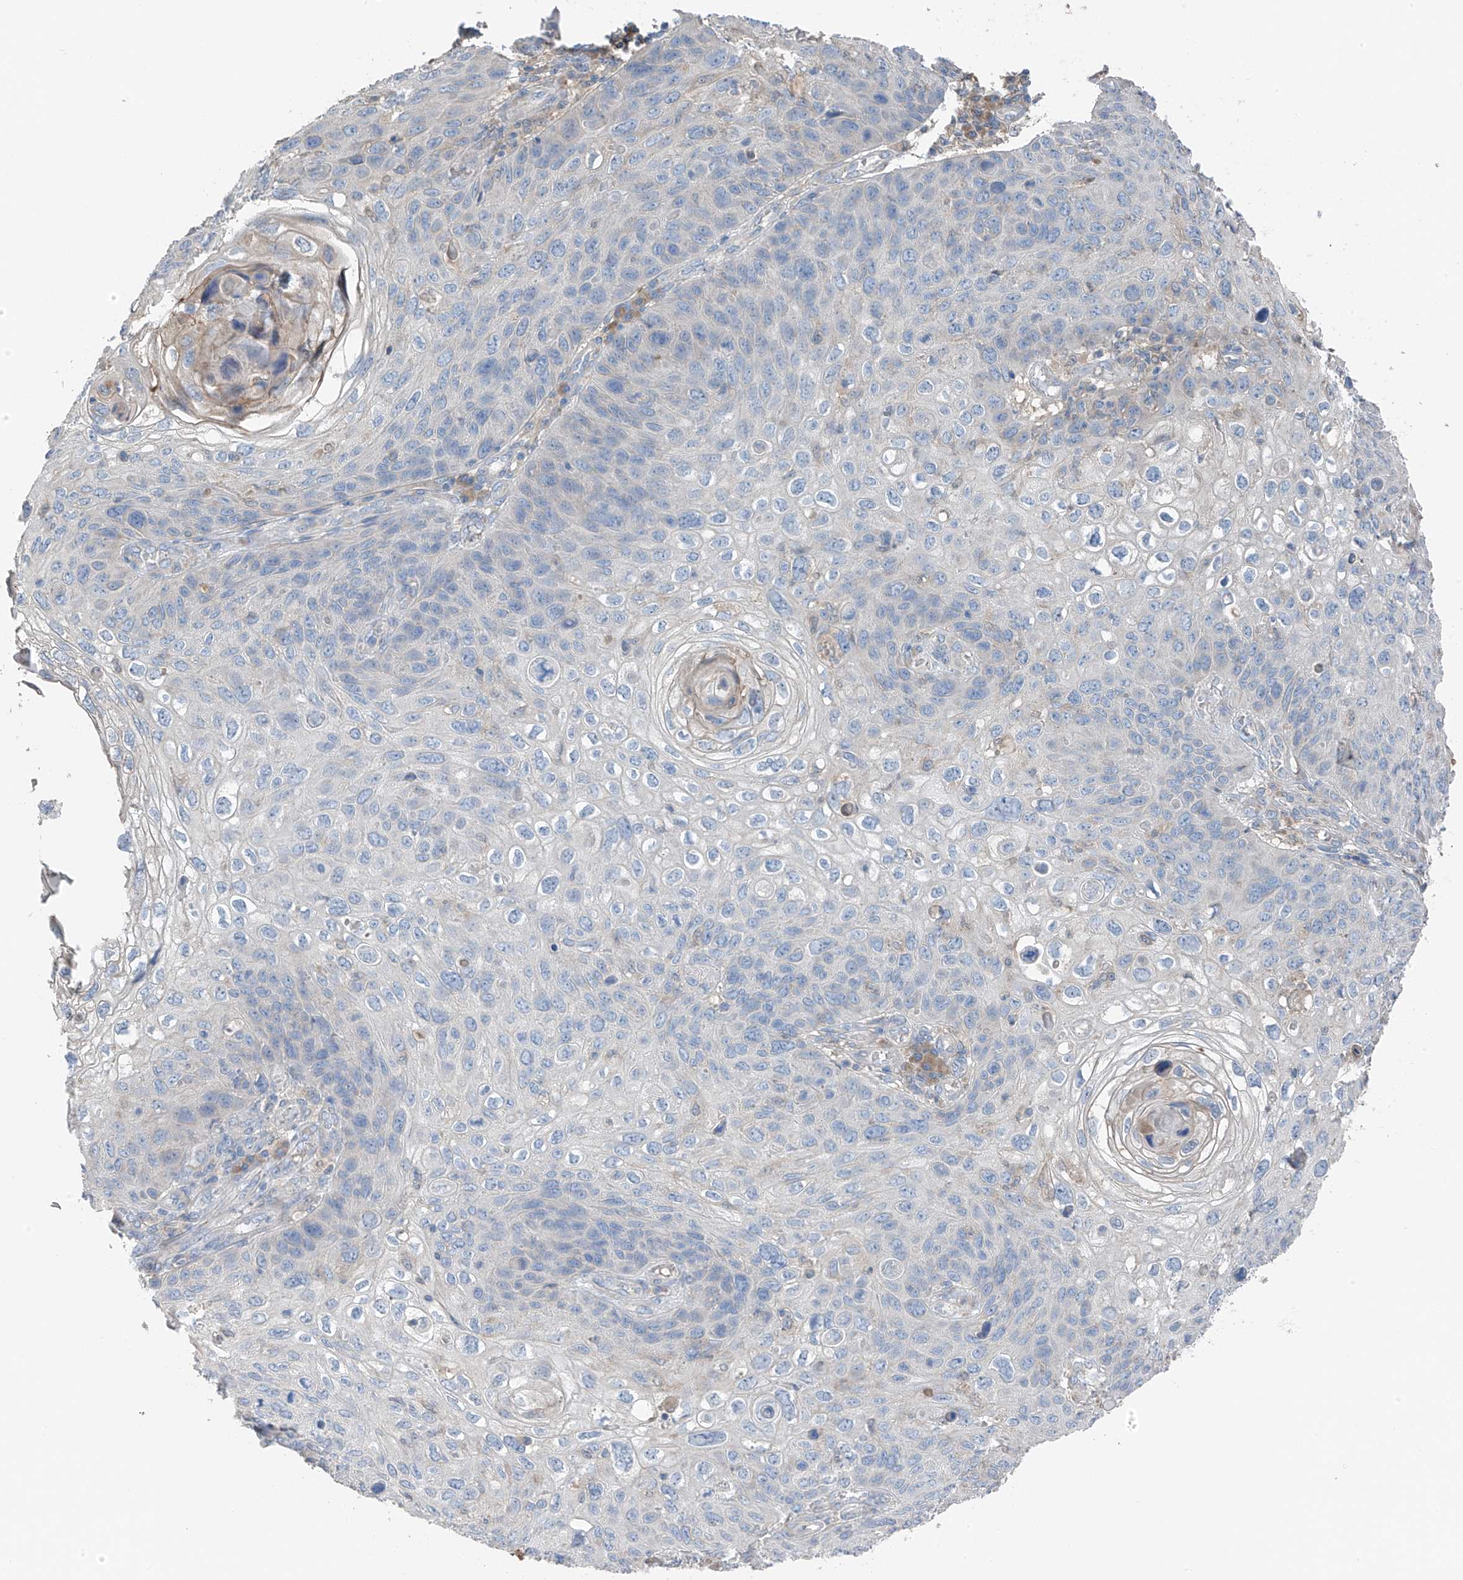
{"staining": {"intensity": "negative", "quantity": "none", "location": "none"}, "tissue": "skin cancer", "cell_type": "Tumor cells", "image_type": "cancer", "snomed": [{"axis": "morphology", "description": "Squamous cell carcinoma, NOS"}, {"axis": "topography", "description": "Skin"}], "caption": "The immunohistochemistry histopathology image has no significant expression in tumor cells of skin squamous cell carcinoma tissue. (Stains: DAB (3,3'-diaminobenzidine) IHC with hematoxylin counter stain, Microscopy: brightfield microscopy at high magnification).", "gene": "GALNTL6", "patient": {"sex": "female", "age": 90}}